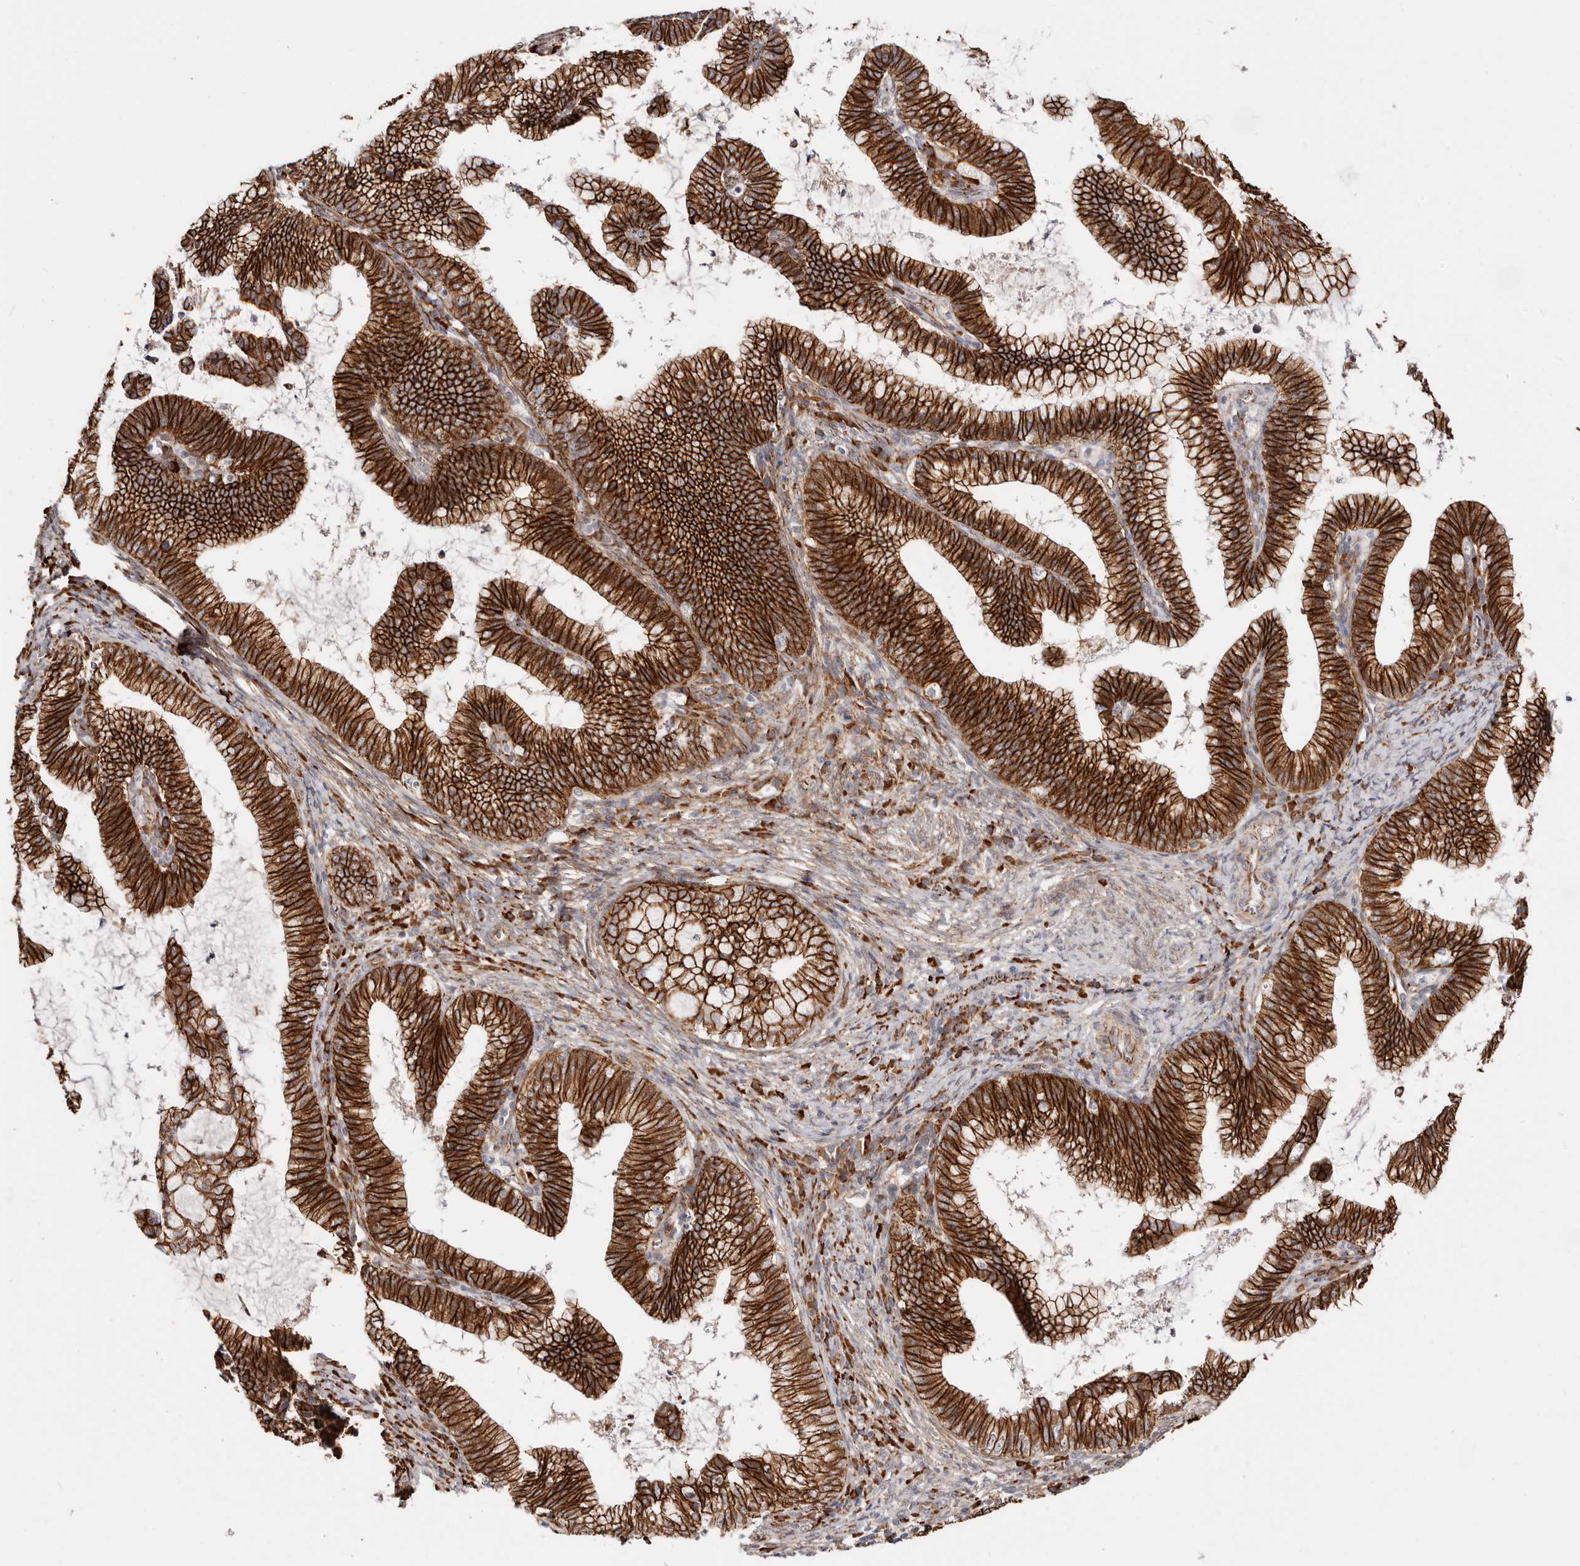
{"staining": {"intensity": "strong", "quantity": ">75%", "location": "cytoplasmic/membranous"}, "tissue": "cervical cancer", "cell_type": "Tumor cells", "image_type": "cancer", "snomed": [{"axis": "morphology", "description": "Adenocarcinoma, NOS"}, {"axis": "topography", "description": "Cervix"}], "caption": "Strong cytoplasmic/membranous protein staining is identified in approximately >75% of tumor cells in cervical cancer. The protein of interest is stained brown, and the nuclei are stained in blue (DAB (3,3'-diaminobenzidine) IHC with brightfield microscopy, high magnification).", "gene": "CTNNB1", "patient": {"sex": "female", "age": 36}}